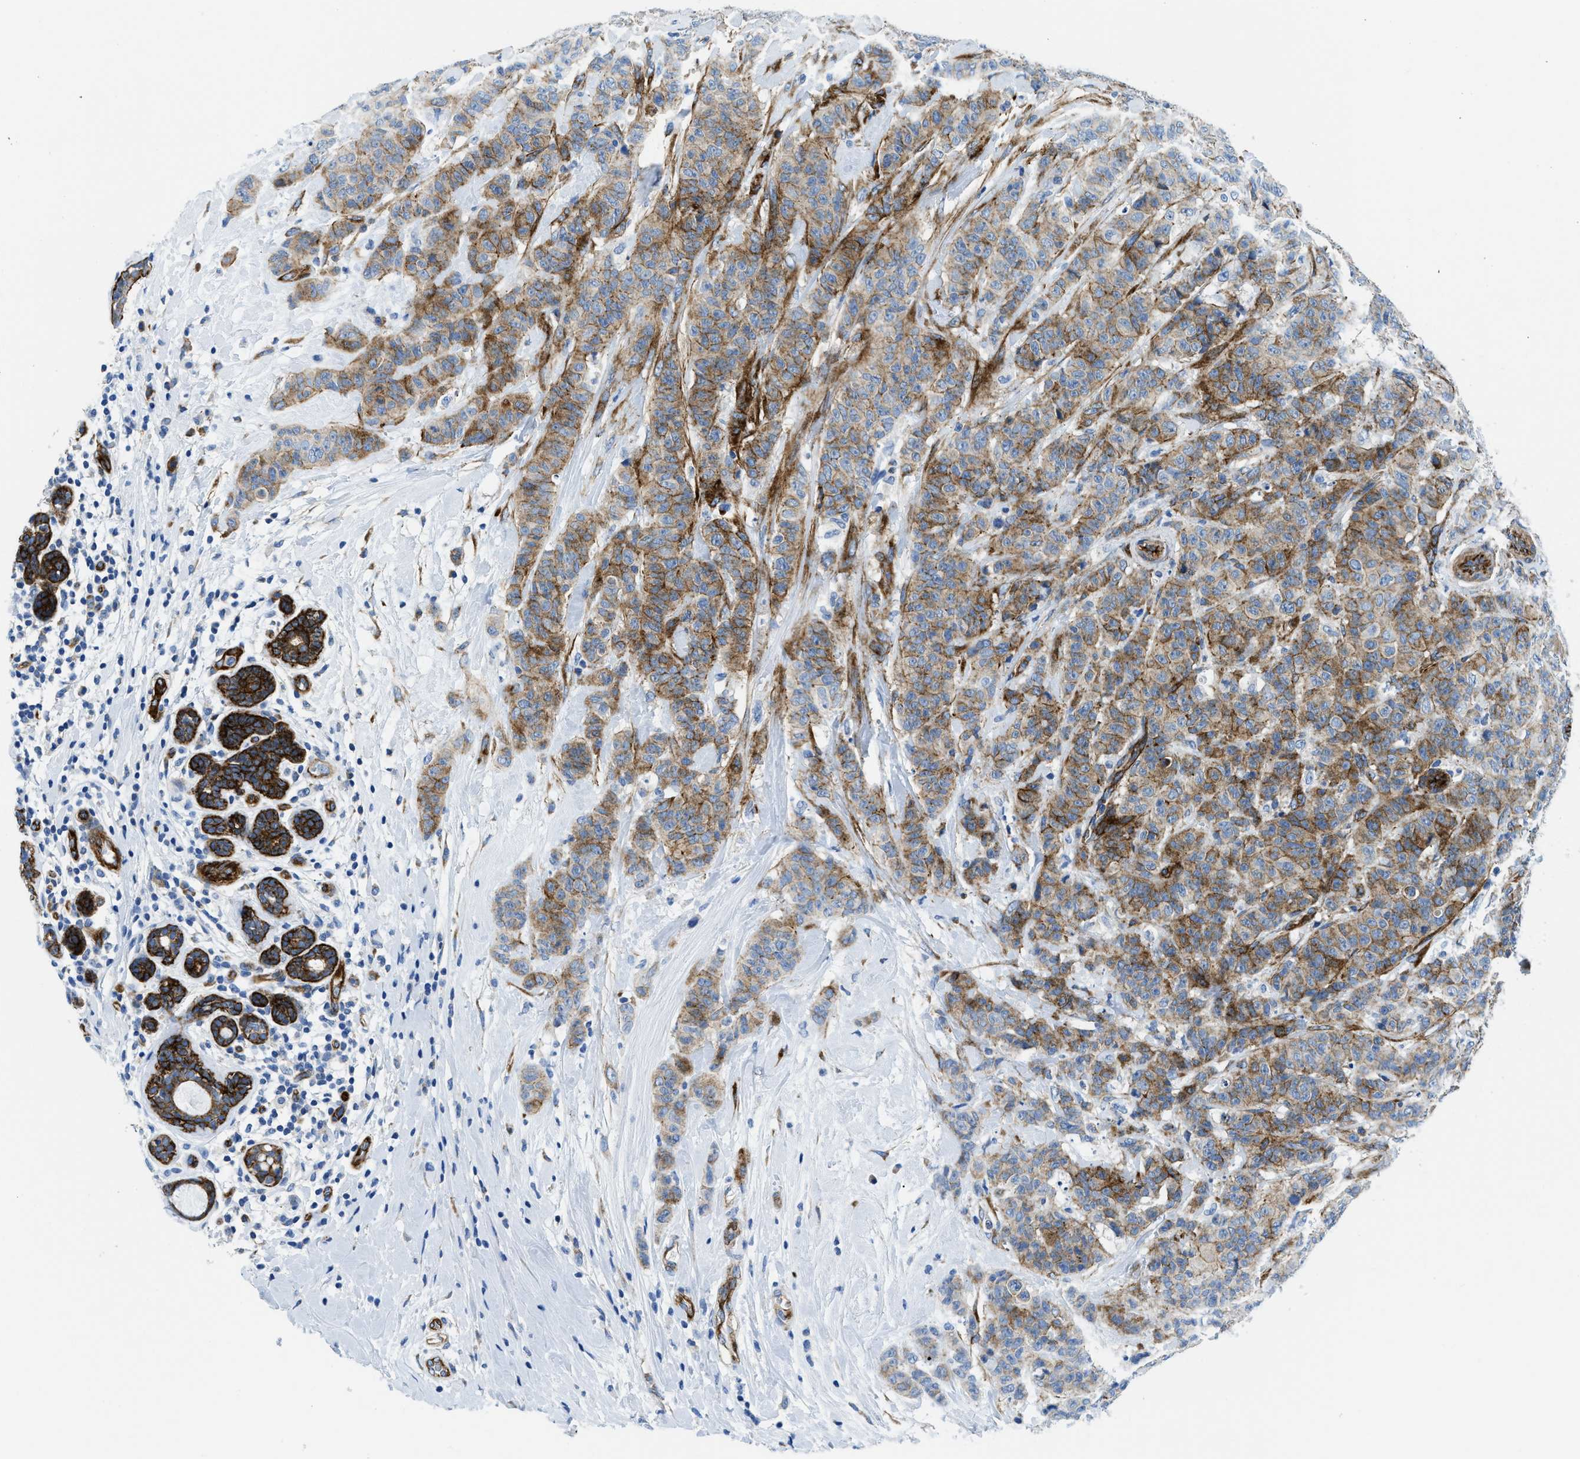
{"staining": {"intensity": "moderate", "quantity": "25%-75%", "location": "cytoplasmic/membranous"}, "tissue": "breast cancer", "cell_type": "Tumor cells", "image_type": "cancer", "snomed": [{"axis": "morphology", "description": "Normal tissue, NOS"}, {"axis": "morphology", "description": "Duct carcinoma"}, {"axis": "topography", "description": "Breast"}], "caption": "Immunohistochemistry photomicrograph of human invasive ductal carcinoma (breast) stained for a protein (brown), which displays medium levels of moderate cytoplasmic/membranous staining in about 25%-75% of tumor cells.", "gene": "CUTA", "patient": {"sex": "female", "age": 40}}